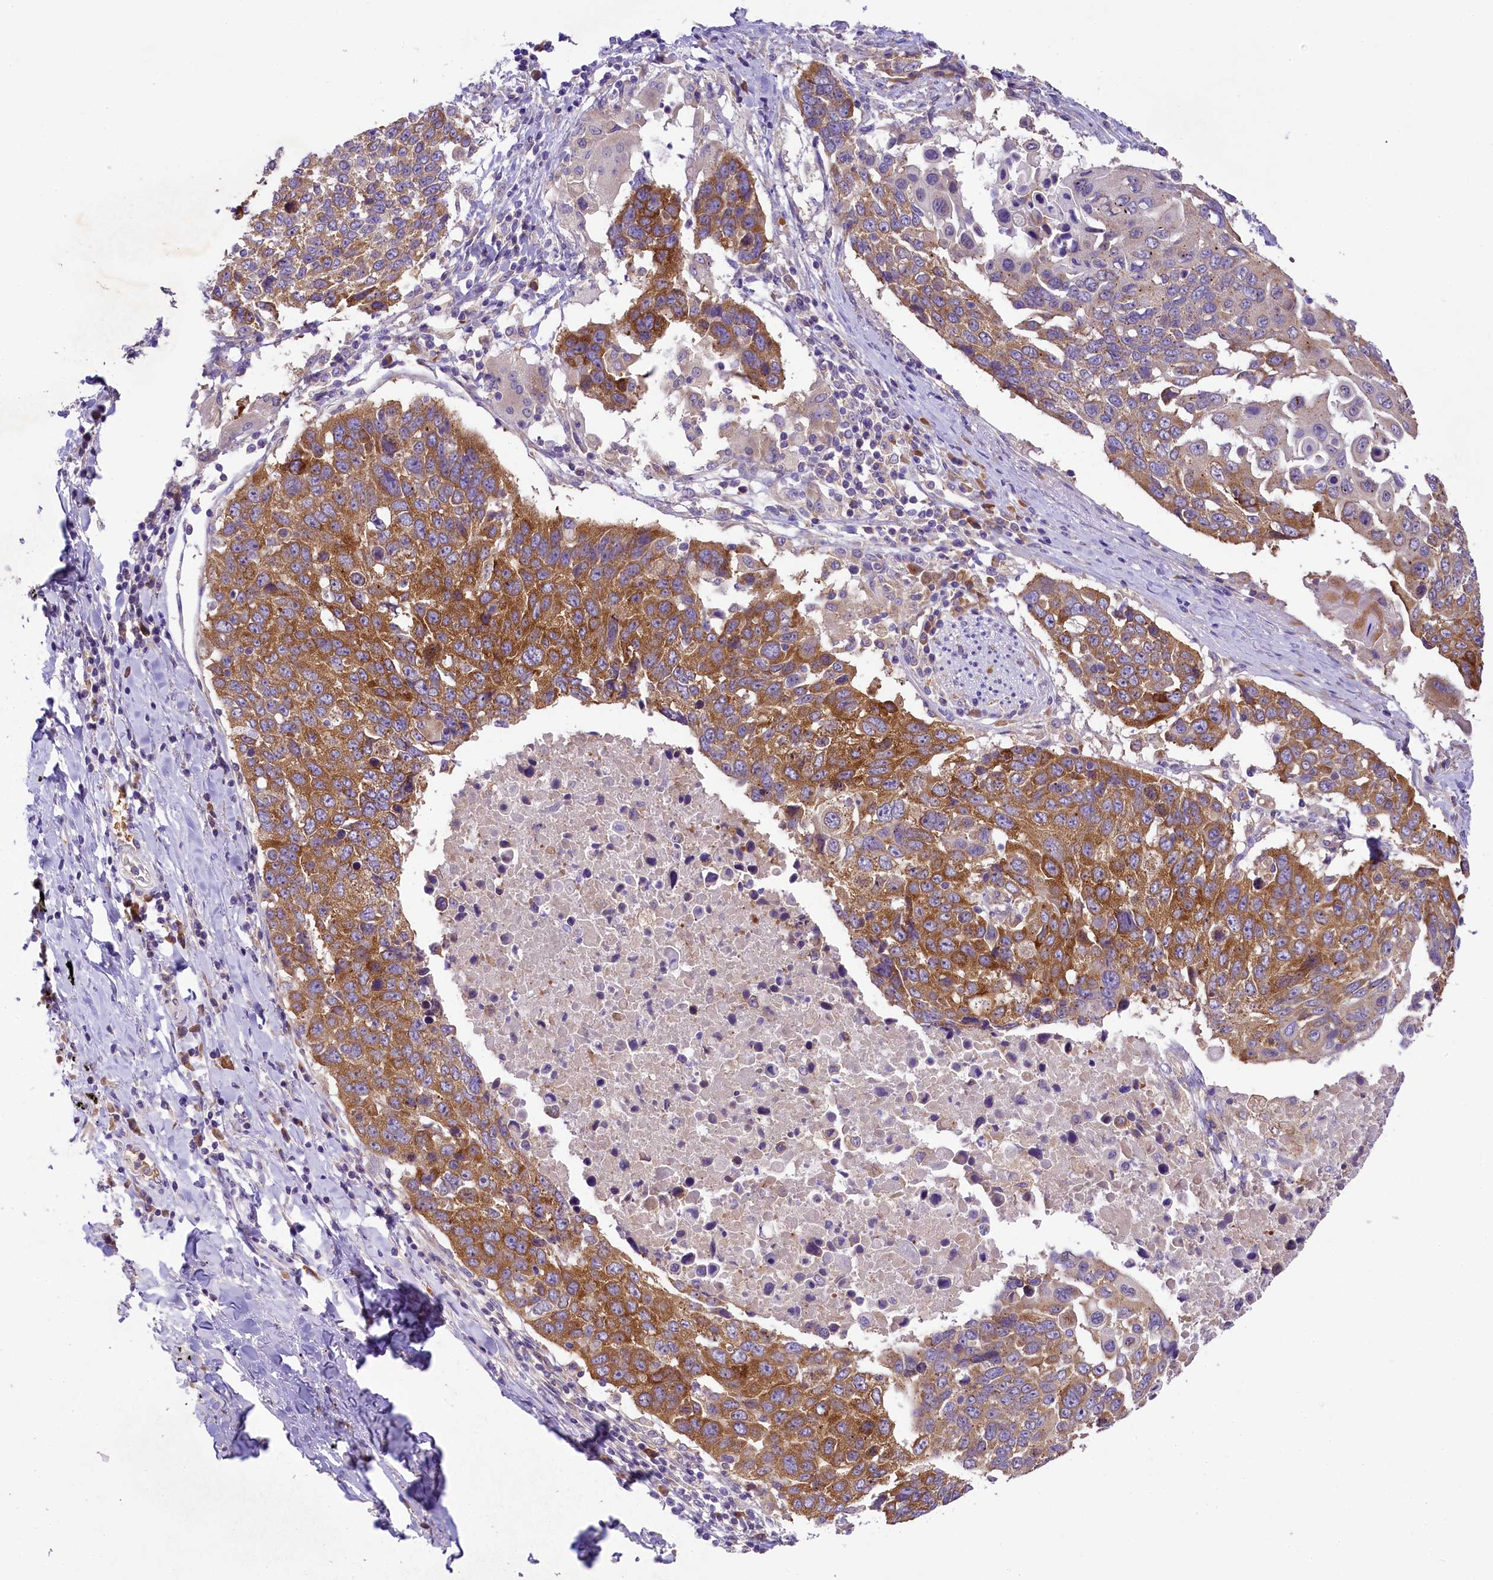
{"staining": {"intensity": "strong", "quantity": "25%-75%", "location": "cytoplasmic/membranous"}, "tissue": "lung cancer", "cell_type": "Tumor cells", "image_type": "cancer", "snomed": [{"axis": "morphology", "description": "Squamous cell carcinoma, NOS"}, {"axis": "topography", "description": "Lung"}], "caption": "IHC image of human lung cancer (squamous cell carcinoma) stained for a protein (brown), which exhibits high levels of strong cytoplasmic/membranous expression in approximately 25%-75% of tumor cells.", "gene": "LARP4", "patient": {"sex": "male", "age": 66}}